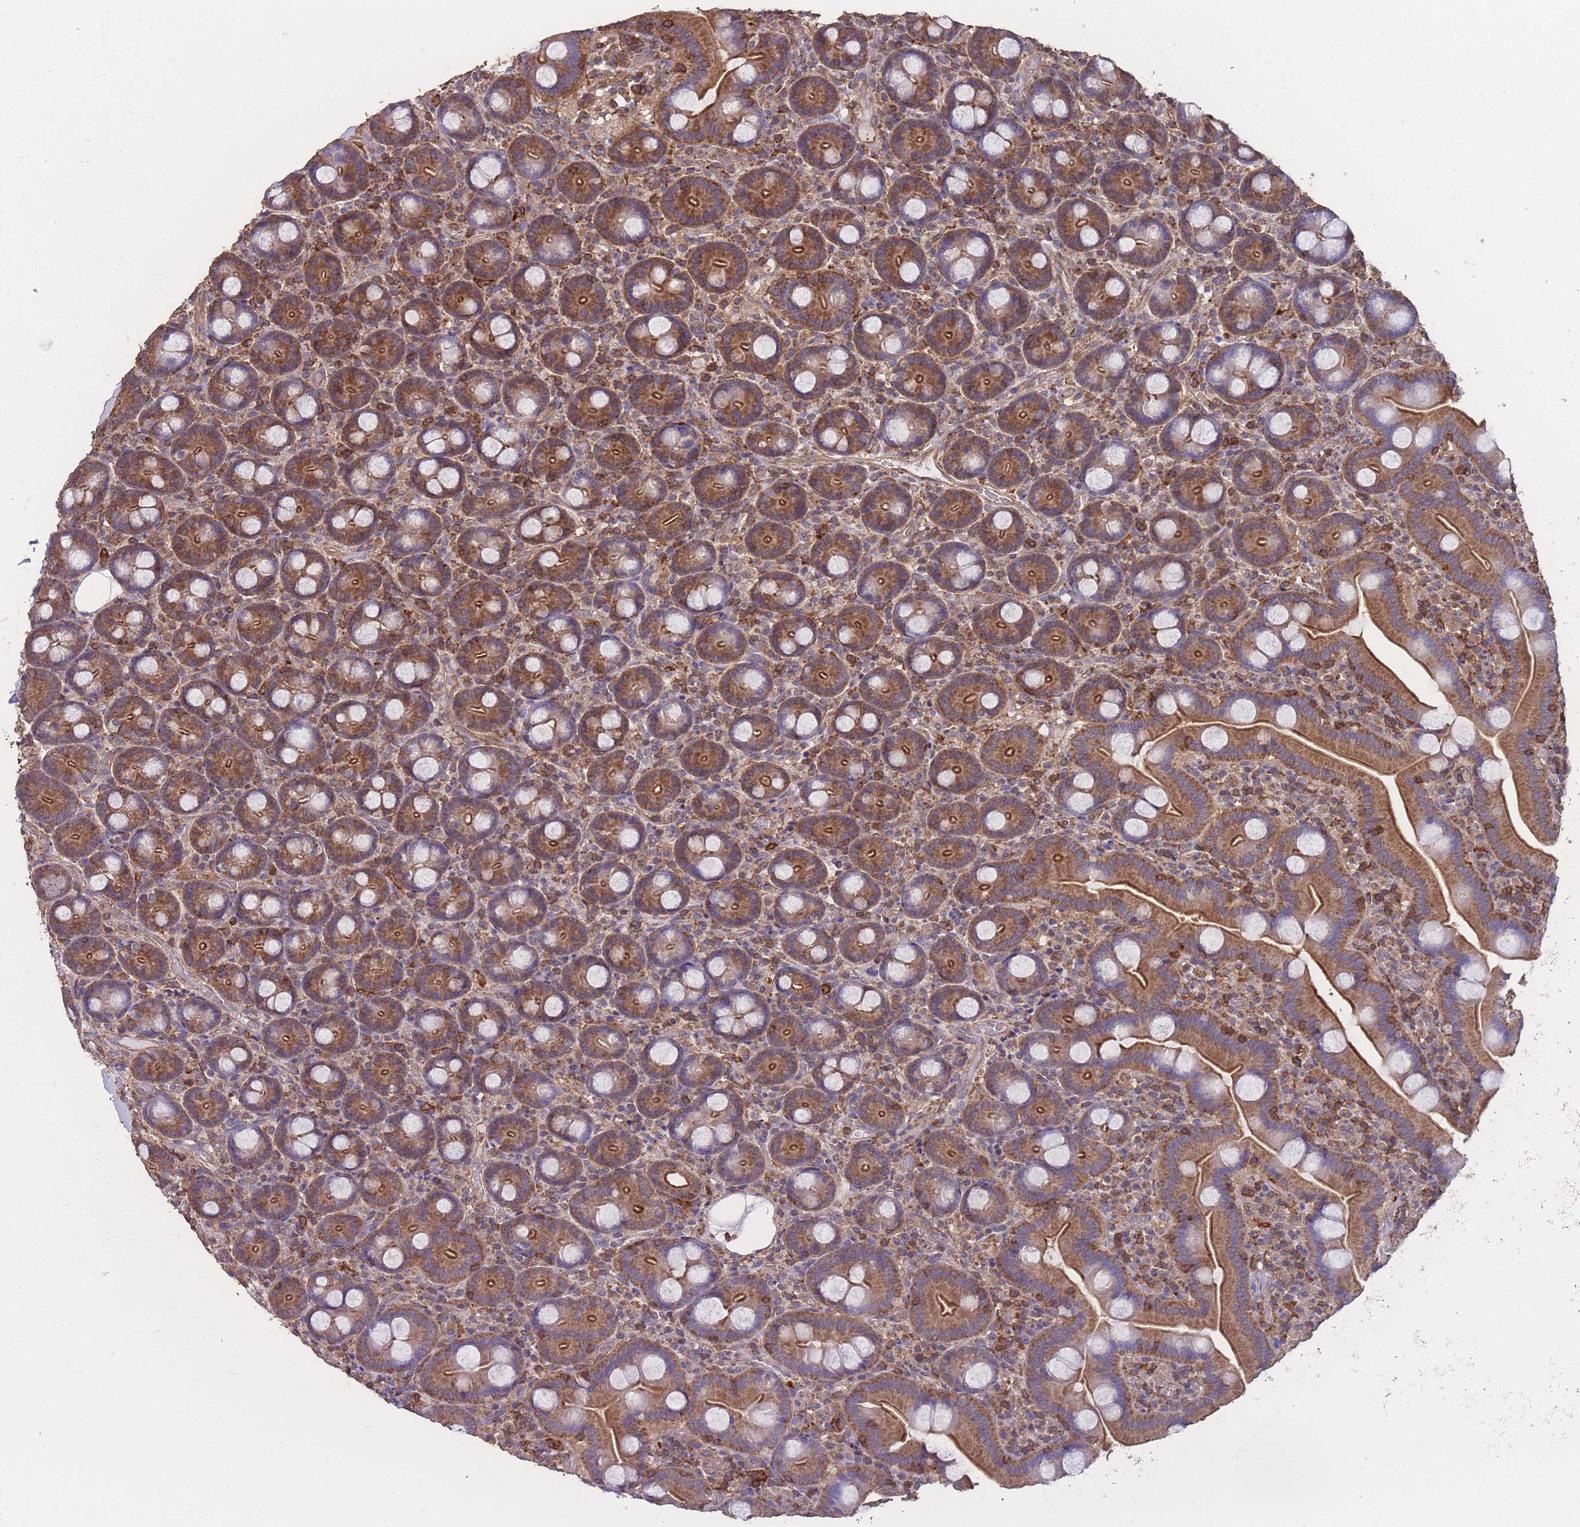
{"staining": {"intensity": "moderate", "quantity": ">75%", "location": "cytoplasmic/membranous"}, "tissue": "duodenum", "cell_type": "Glandular cells", "image_type": "normal", "snomed": [{"axis": "morphology", "description": "Normal tissue, NOS"}, {"axis": "topography", "description": "Duodenum"}], "caption": "Glandular cells demonstrate moderate cytoplasmic/membranous staining in approximately >75% of cells in normal duodenum. The protein of interest is stained brown, and the nuclei are stained in blue (DAB (3,3'-diaminobenzidine) IHC with brightfield microscopy, high magnification).", "gene": "NUDT21", "patient": {"sex": "male", "age": 55}}